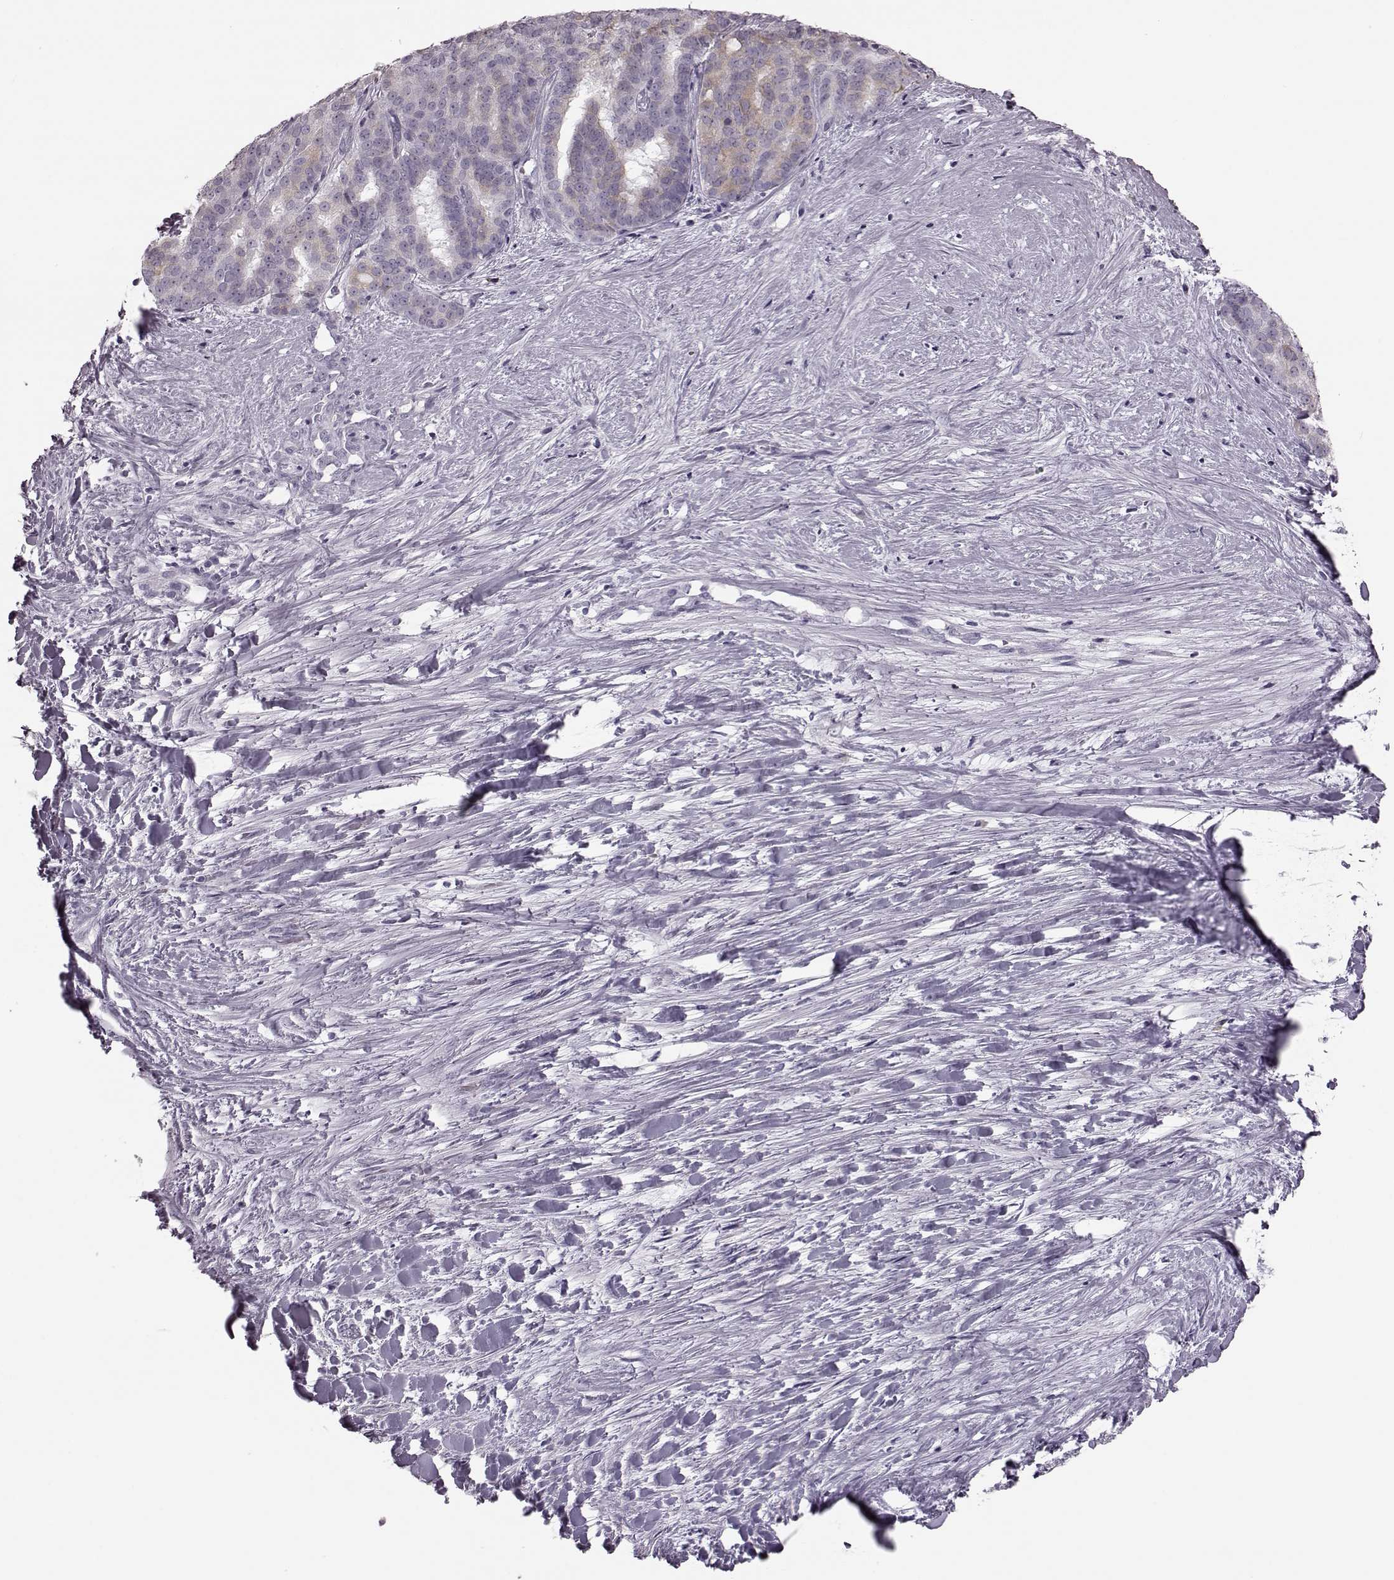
{"staining": {"intensity": "moderate", "quantity": "<25%", "location": "cytoplasmic/membranous"}, "tissue": "liver cancer", "cell_type": "Tumor cells", "image_type": "cancer", "snomed": [{"axis": "morphology", "description": "Cholangiocarcinoma"}, {"axis": "topography", "description": "Liver"}], "caption": "Approximately <25% of tumor cells in cholangiocarcinoma (liver) display moderate cytoplasmic/membranous protein expression as visualized by brown immunohistochemical staining.", "gene": "JSRP1", "patient": {"sex": "female", "age": 47}}